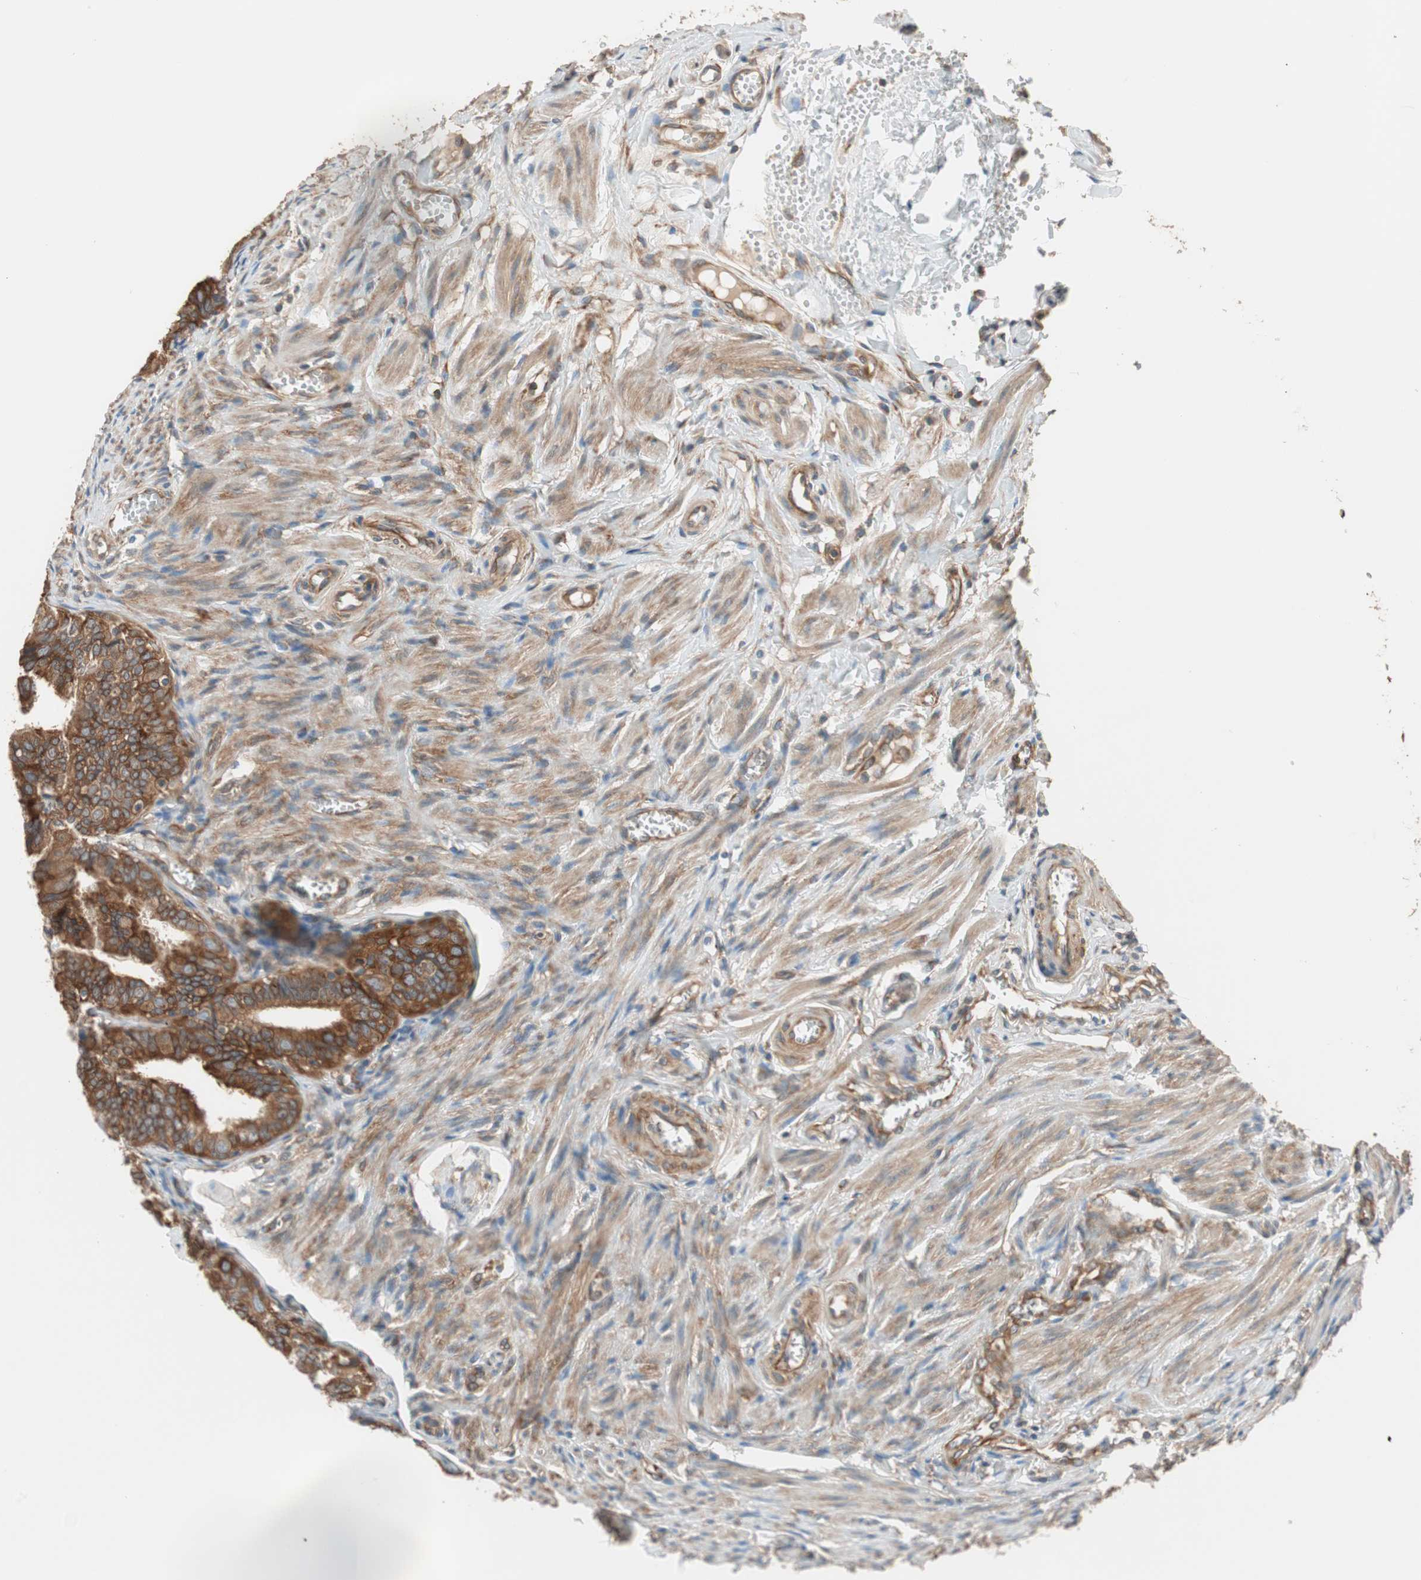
{"staining": {"intensity": "strong", "quantity": ">75%", "location": "cytoplasmic/membranous"}, "tissue": "fallopian tube", "cell_type": "Glandular cells", "image_type": "normal", "snomed": [{"axis": "morphology", "description": "Normal tissue, NOS"}, {"axis": "topography", "description": "Fallopian tube"}], "caption": "Human fallopian tube stained for a protein (brown) displays strong cytoplasmic/membranous positive staining in about >75% of glandular cells.", "gene": "WASL", "patient": {"sex": "female", "age": 46}}